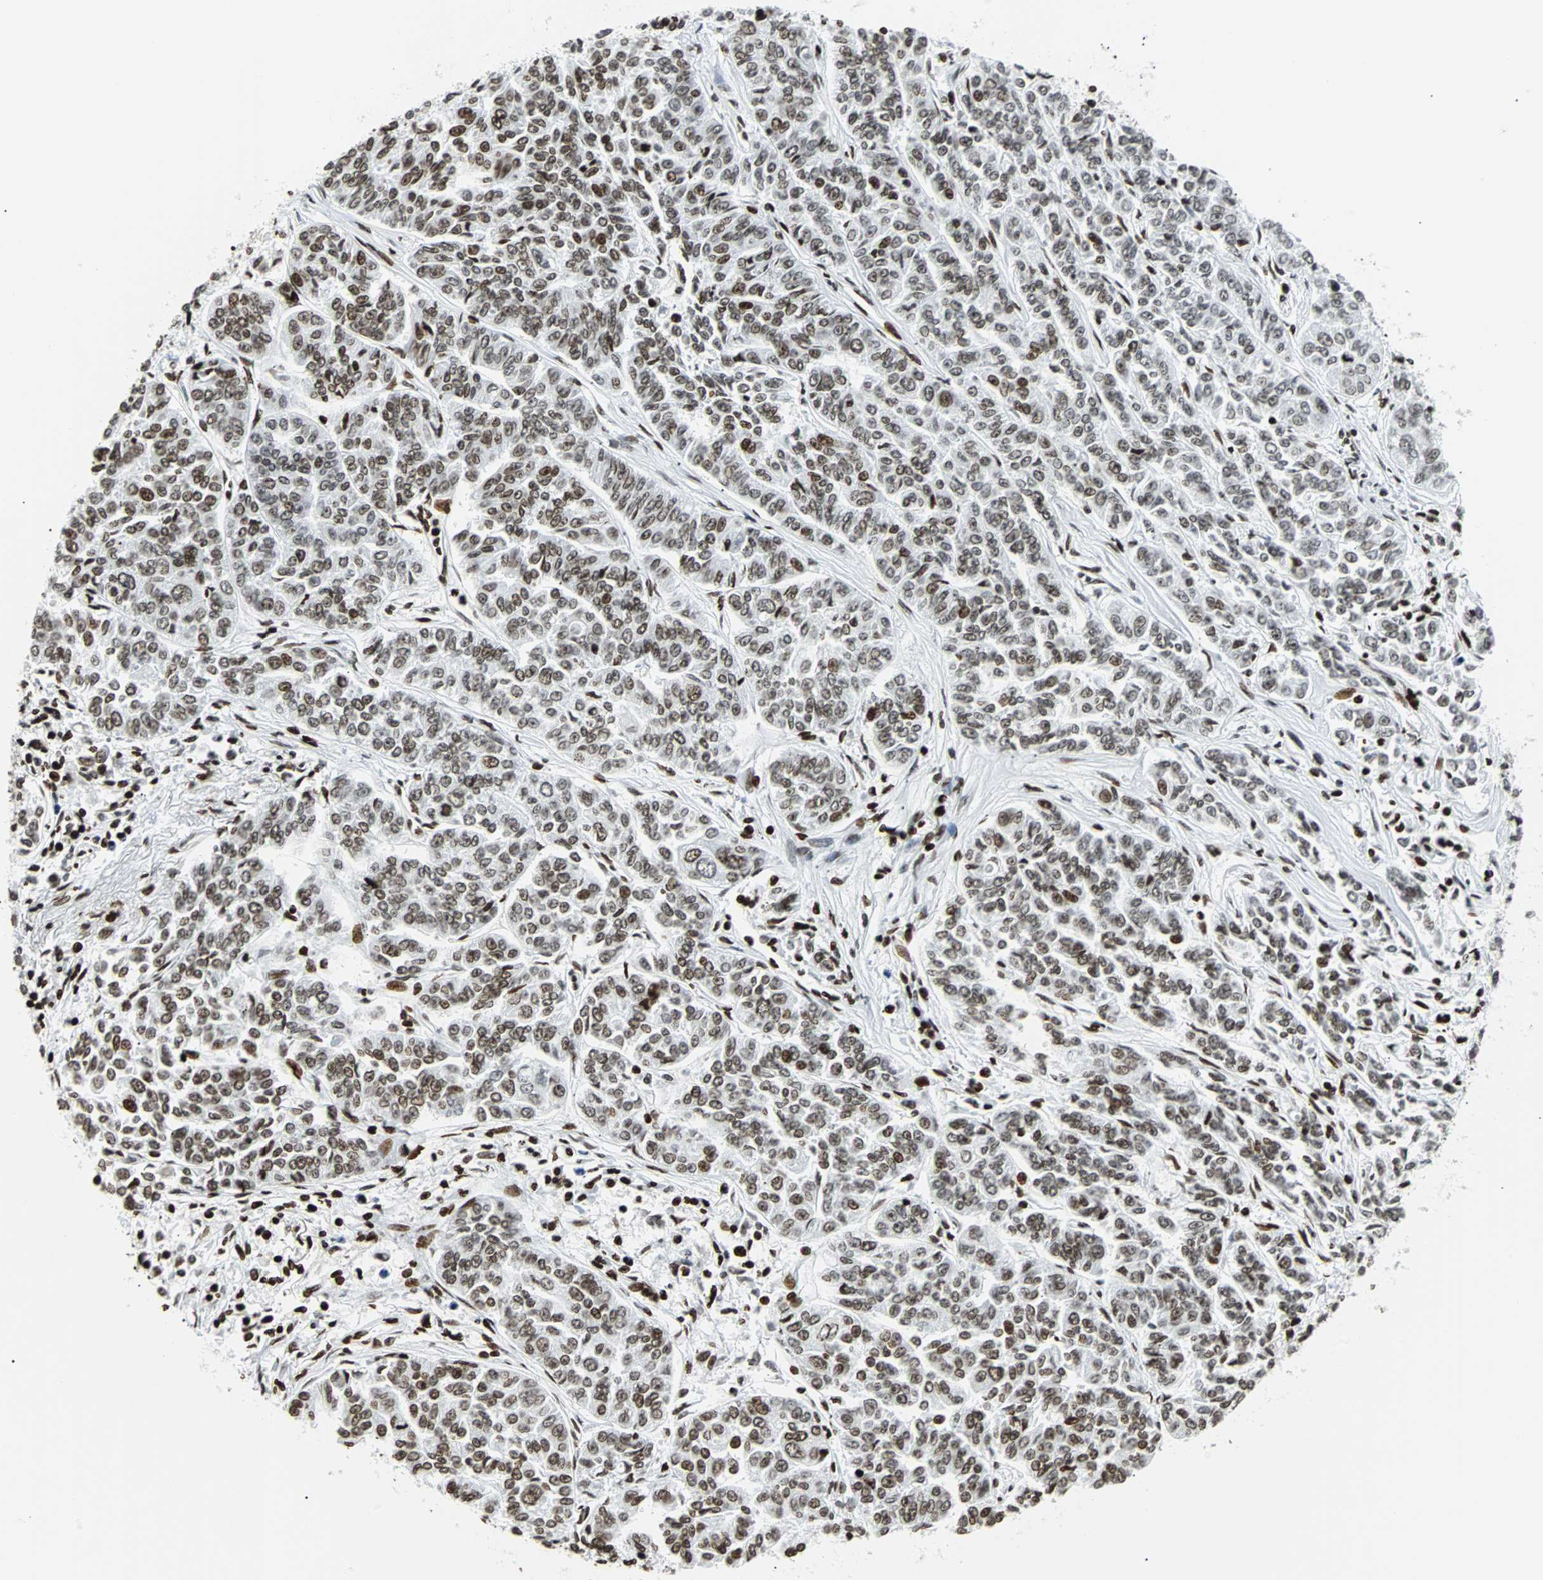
{"staining": {"intensity": "moderate", "quantity": ">75%", "location": "nuclear"}, "tissue": "lung cancer", "cell_type": "Tumor cells", "image_type": "cancer", "snomed": [{"axis": "morphology", "description": "Adenocarcinoma, NOS"}, {"axis": "topography", "description": "Lung"}], "caption": "Human lung adenocarcinoma stained with a brown dye exhibits moderate nuclear positive positivity in about >75% of tumor cells.", "gene": "ZNF131", "patient": {"sex": "male", "age": 84}}